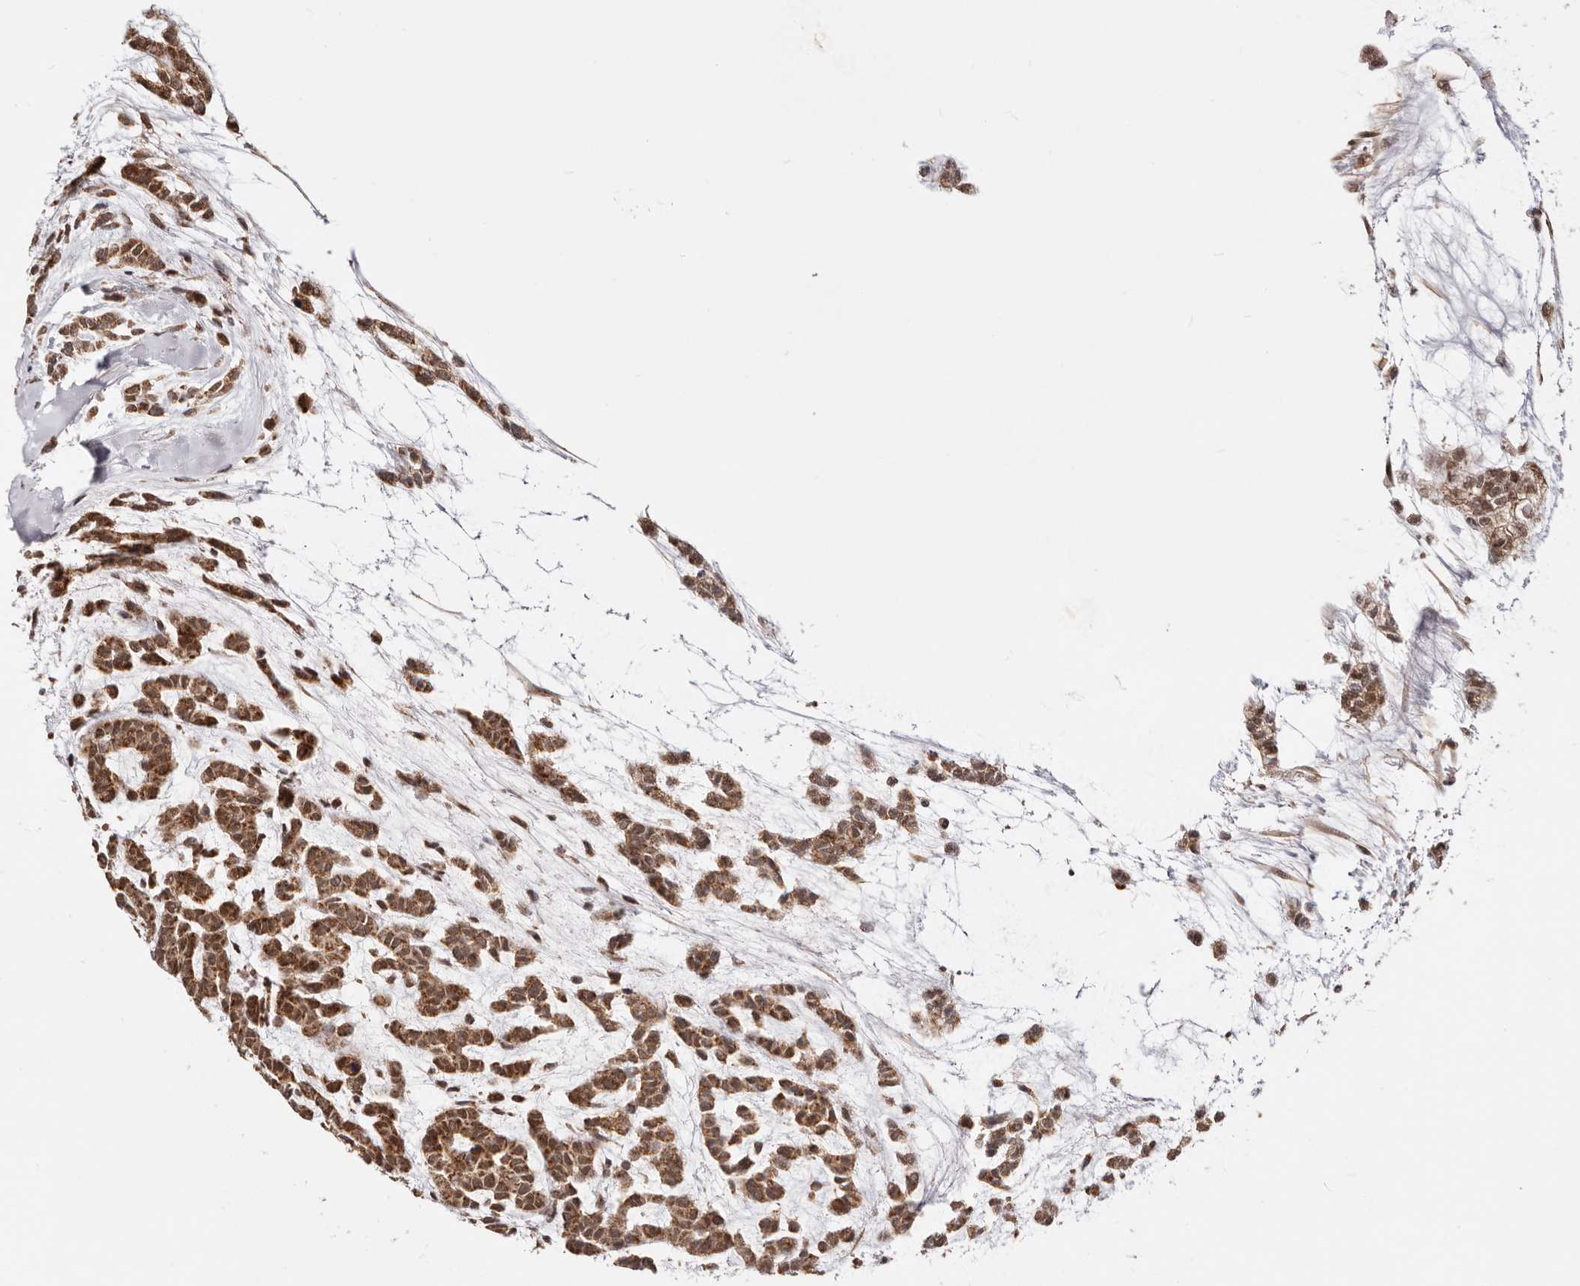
{"staining": {"intensity": "moderate", "quantity": ">75%", "location": "cytoplasmic/membranous,nuclear"}, "tissue": "head and neck cancer", "cell_type": "Tumor cells", "image_type": "cancer", "snomed": [{"axis": "morphology", "description": "Adenocarcinoma, NOS"}, {"axis": "morphology", "description": "Adenoma, NOS"}, {"axis": "topography", "description": "Head-Neck"}], "caption": "The micrograph displays a brown stain indicating the presence of a protein in the cytoplasmic/membranous and nuclear of tumor cells in head and neck adenoma. (Brightfield microscopy of DAB IHC at high magnification).", "gene": "SEC14L1", "patient": {"sex": "female", "age": 55}}